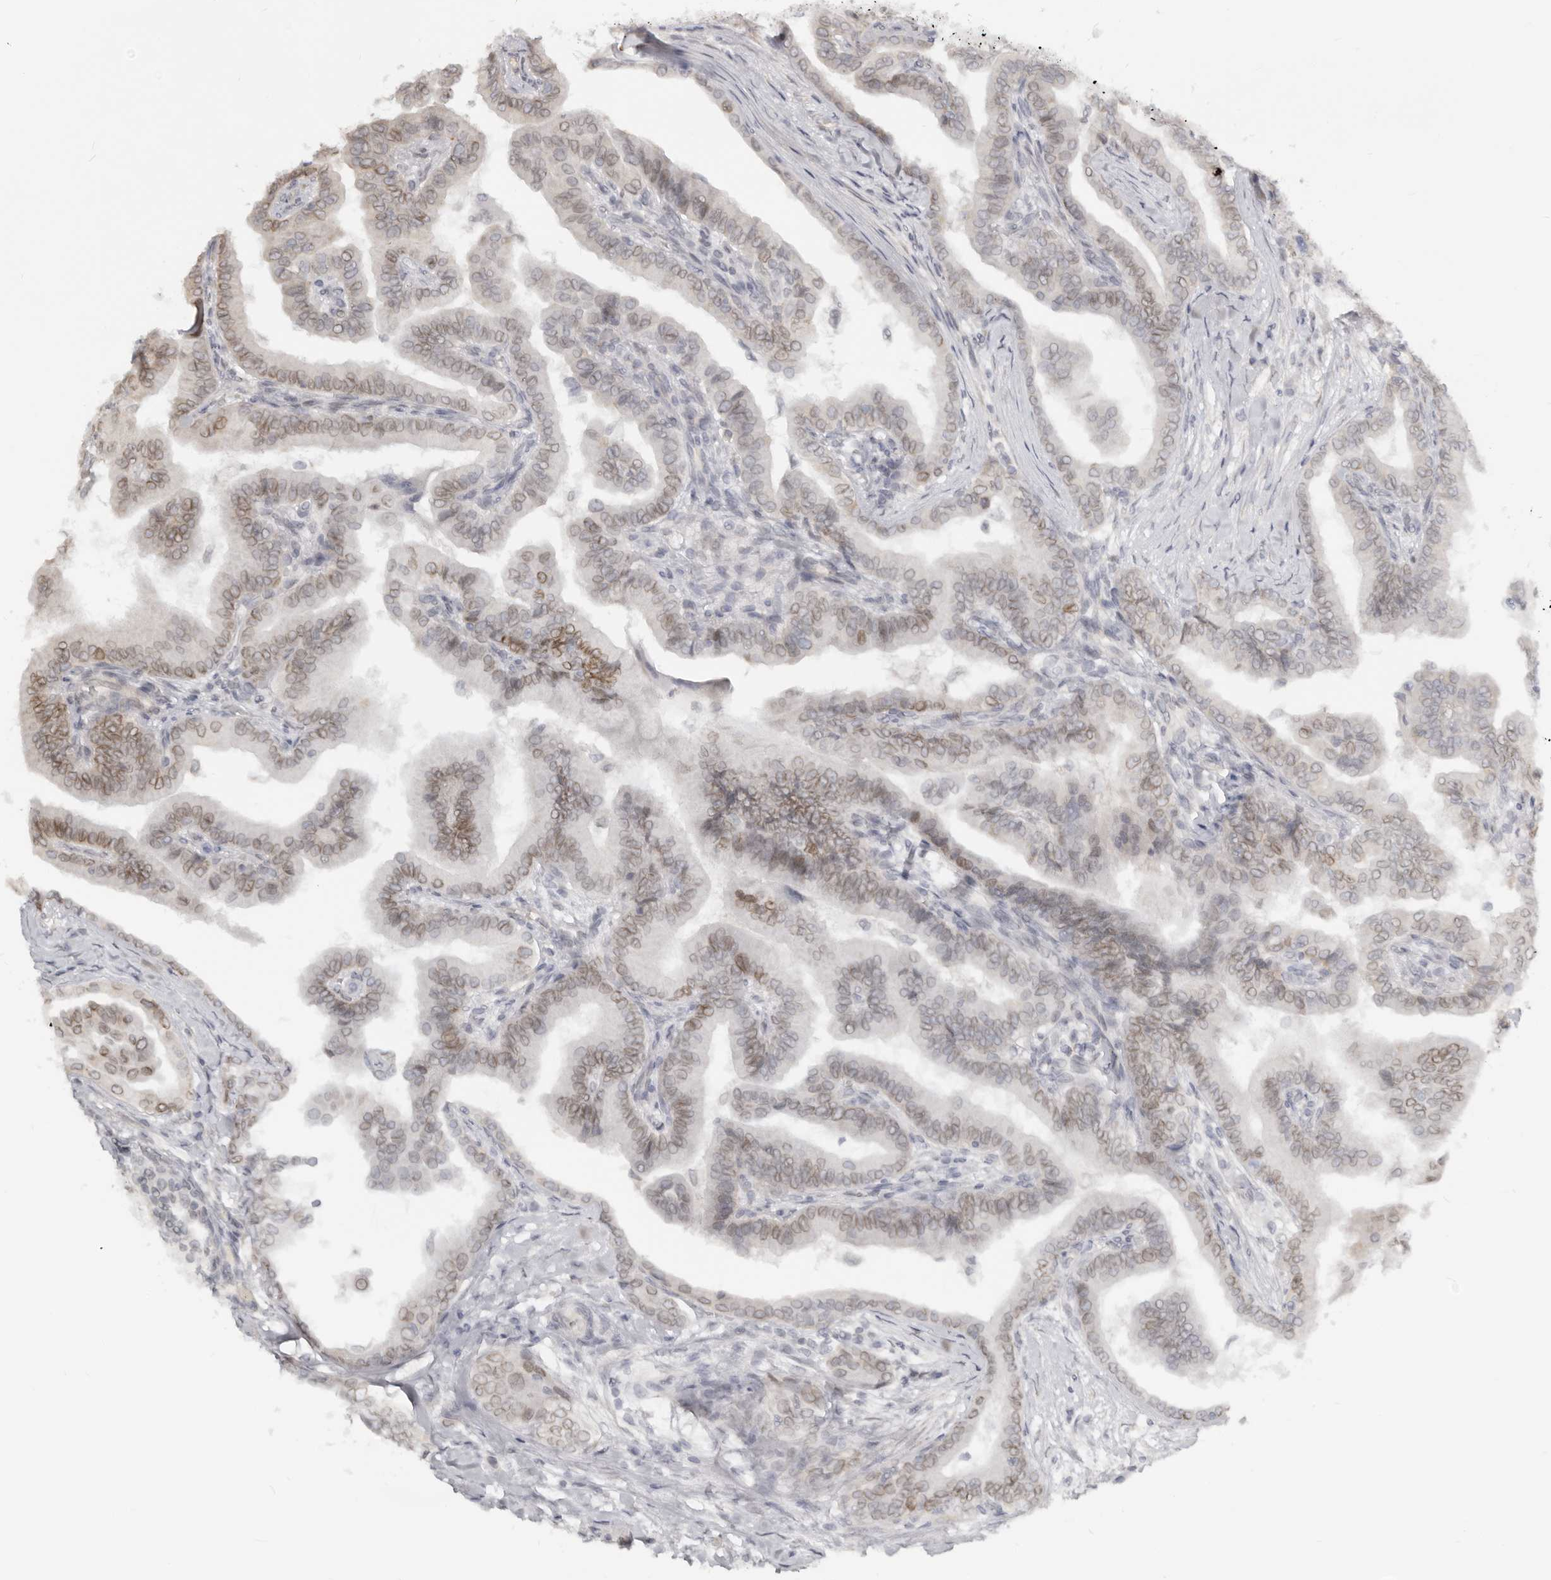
{"staining": {"intensity": "moderate", "quantity": "25%-75%", "location": "cytoplasmic/membranous,nuclear"}, "tissue": "thyroid cancer", "cell_type": "Tumor cells", "image_type": "cancer", "snomed": [{"axis": "morphology", "description": "Papillary adenocarcinoma, NOS"}, {"axis": "topography", "description": "Thyroid gland"}], "caption": "Papillary adenocarcinoma (thyroid) tissue demonstrates moderate cytoplasmic/membranous and nuclear positivity in approximately 25%-75% of tumor cells", "gene": "NUP153", "patient": {"sex": "male", "age": 33}}